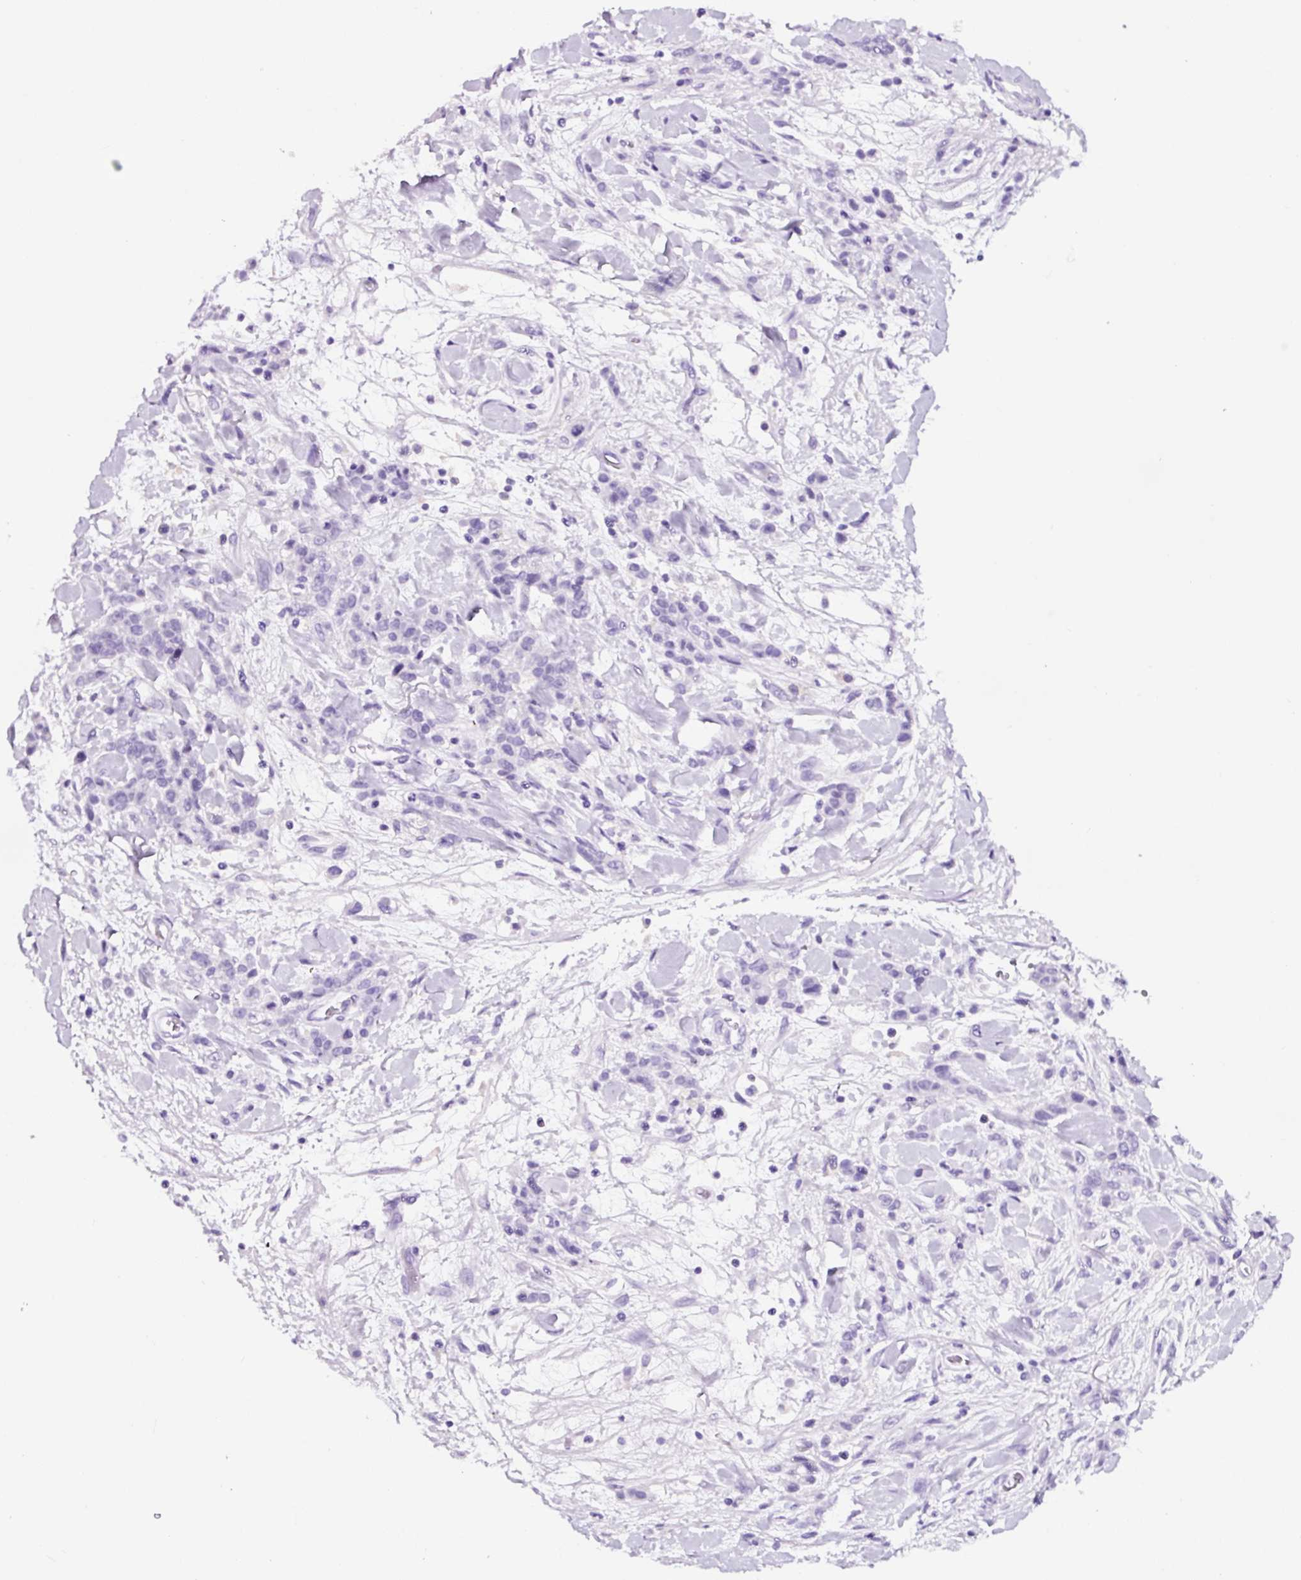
{"staining": {"intensity": "negative", "quantity": "none", "location": "none"}, "tissue": "stomach cancer", "cell_type": "Tumor cells", "image_type": "cancer", "snomed": [{"axis": "morphology", "description": "Normal tissue, NOS"}, {"axis": "morphology", "description": "Adenocarcinoma, NOS"}, {"axis": "topography", "description": "Stomach"}], "caption": "Immunohistochemical staining of adenocarcinoma (stomach) exhibits no significant staining in tumor cells.", "gene": "FBXL7", "patient": {"sex": "male", "age": 82}}